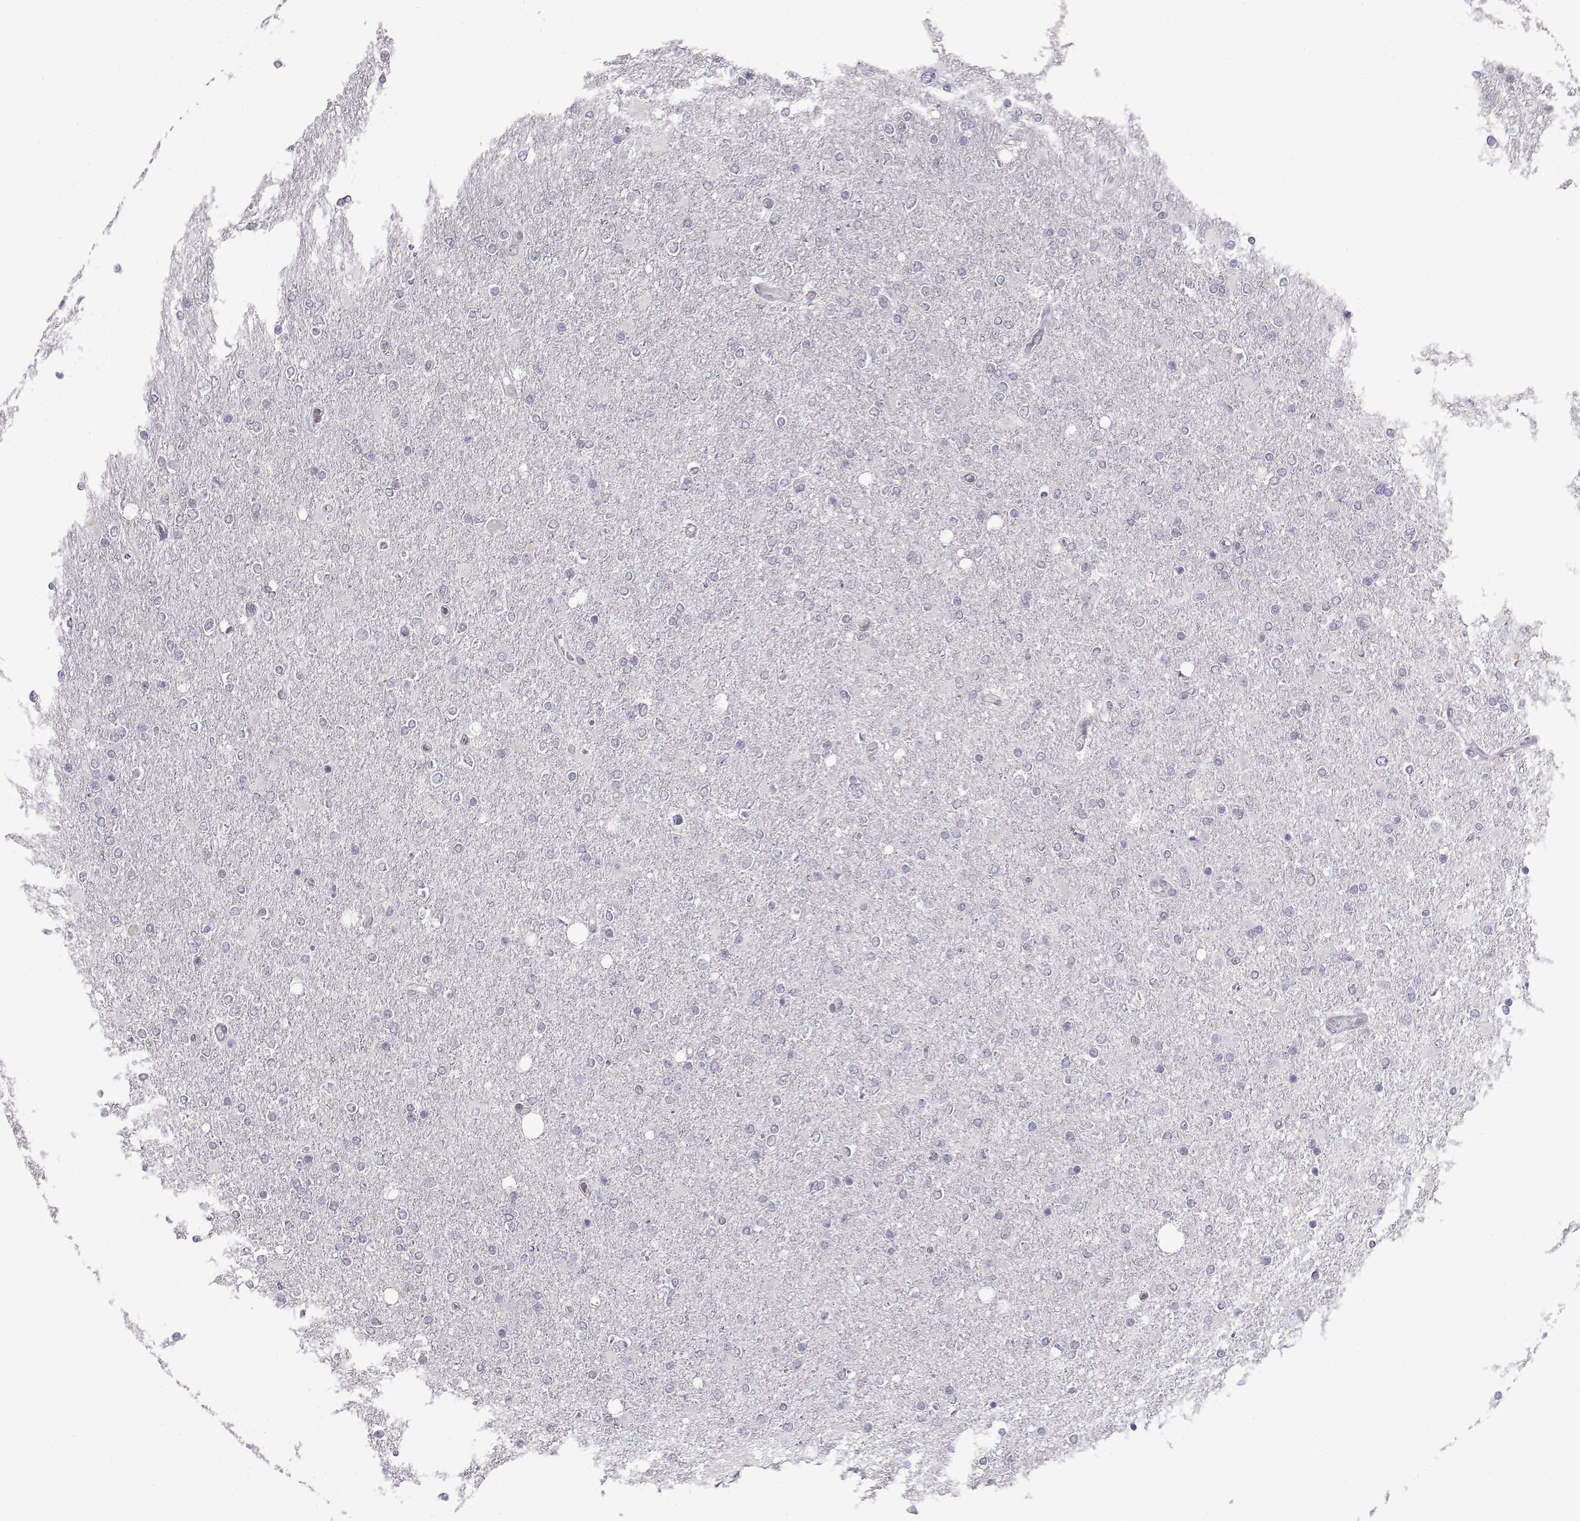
{"staining": {"intensity": "negative", "quantity": "none", "location": "none"}, "tissue": "glioma", "cell_type": "Tumor cells", "image_type": "cancer", "snomed": [{"axis": "morphology", "description": "Glioma, malignant, High grade"}, {"axis": "topography", "description": "Cerebral cortex"}], "caption": "Tumor cells are negative for brown protein staining in glioma. (Stains: DAB immunohistochemistry with hematoxylin counter stain, Microscopy: brightfield microscopy at high magnification).", "gene": "C16orf86", "patient": {"sex": "male", "age": 70}}